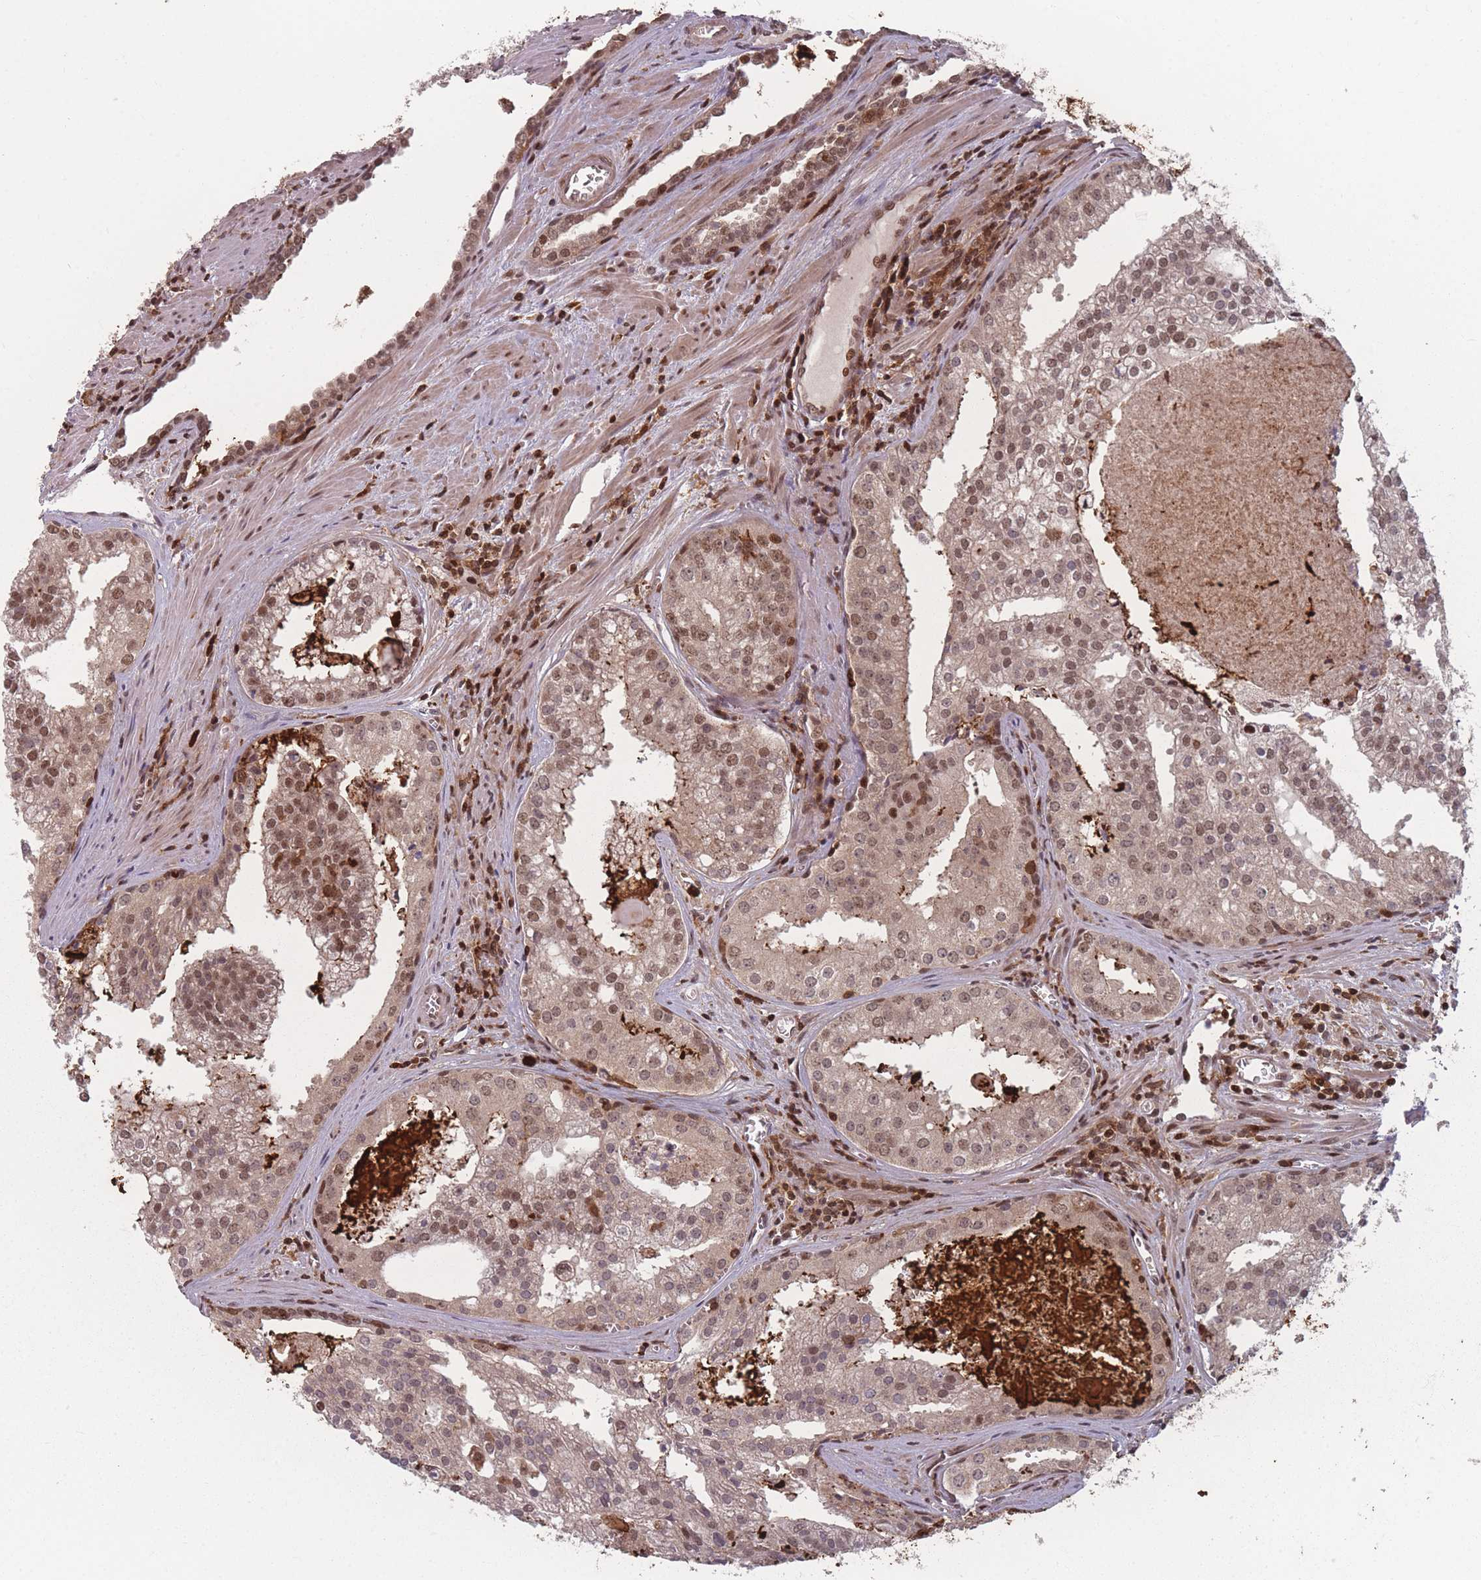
{"staining": {"intensity": "moderate", "quantity": ">75%", "location": "nuclear"}, "tissue": "prostate cancer", "cell_type": "Tumor cells", "image_type": "cancer", "snomed": [{"axis": "morphology", "description": "Adenocarcinoma, High grade"}, {"axis": "topography", "description": "Prostate"}], "caption": "DAB (3,3'-diaminobenzidine) immunohistochemical staining of human high-grade adenocarcinoma (prostate) displays moderate nuclear protein expression in approximately >75% of tumor cells.", "gene": "WDR55", "patient": {"sex": "male", "age": 68}}